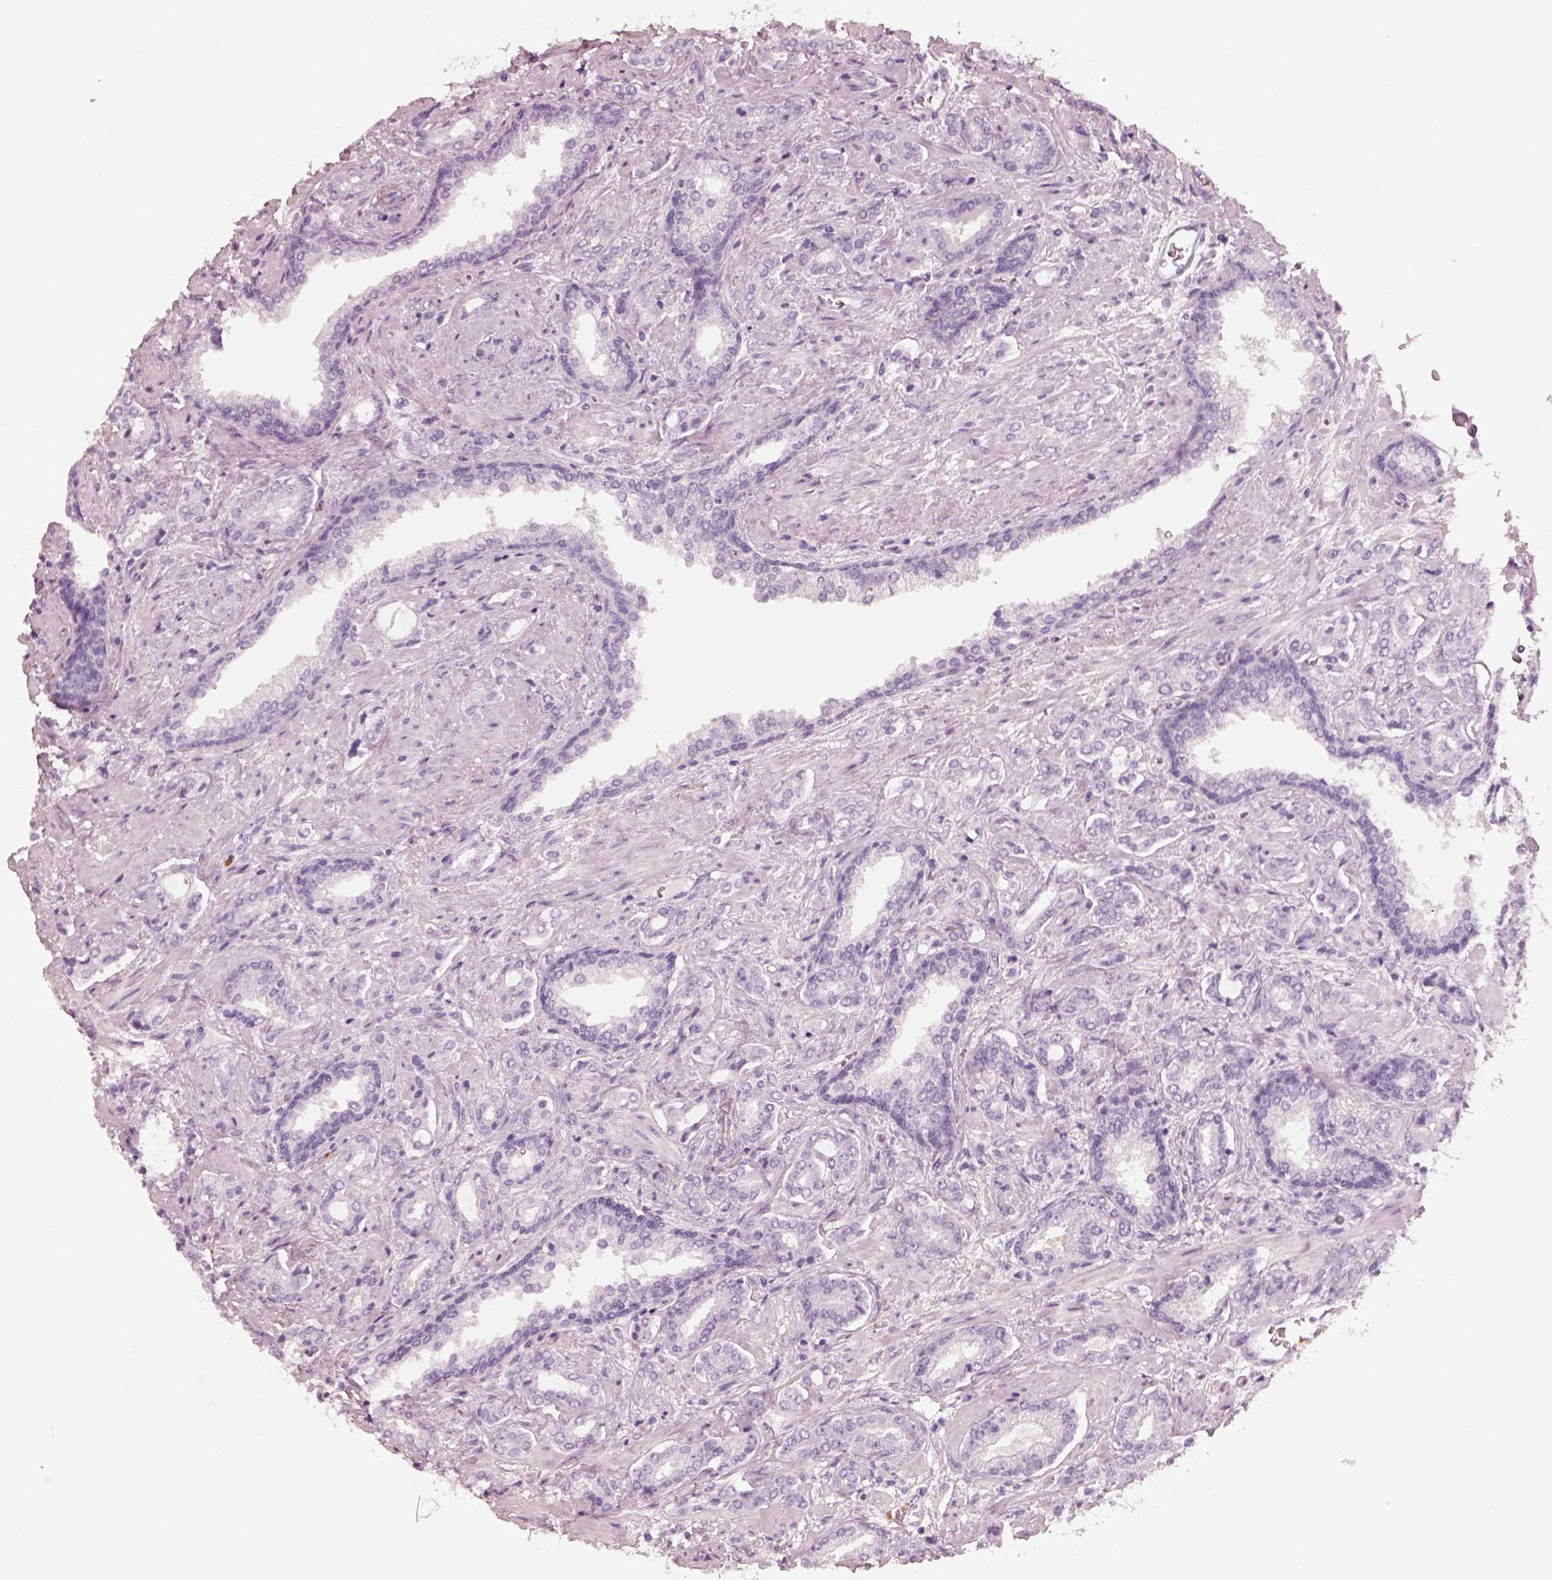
{"staining": {"intensity": "negative", "quantity": "none", "location": "none"}, "tissue": "prostate cancer", "cell_type": "Tumor cells", "image_type": "cancer", "snomed": [{"axis": "morphology", "description": "Adenocarcinoma, Low grade"}, {"axis": "topography", "description": "Prostate"}], "caption": "A micrograph of human prostate low-grade adenocarcinoma is negative for staining in tumor cells.", "gene": "ELANE", "patient": {"sex": "male", "age": 61}}